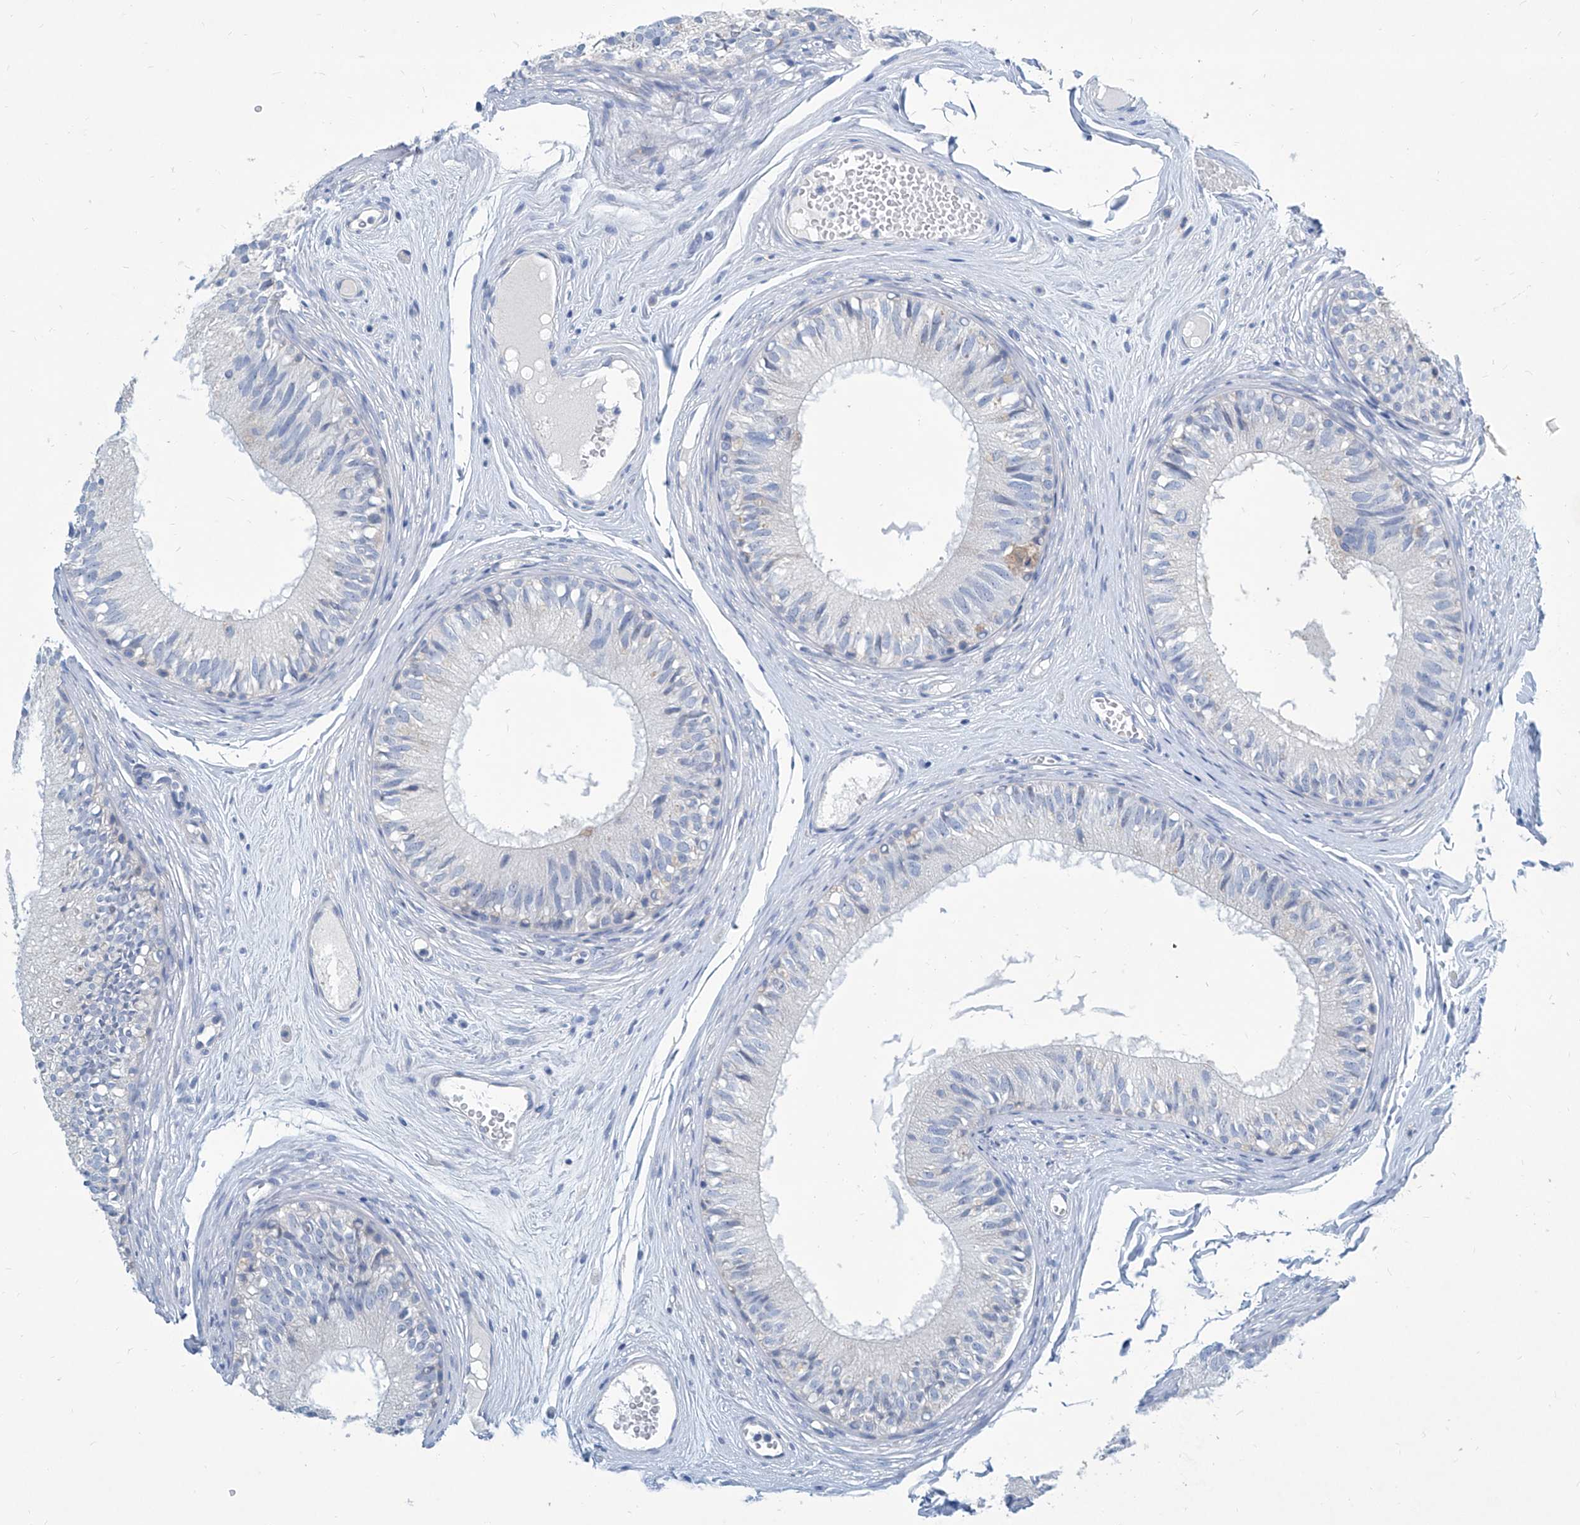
{"staining": {"intensity": "negative", "quantity": "none", "location": "none"}, "tissue": "epididymis", "cell_type": "Glandular cells", "image_type": "normal", "snomed": [{"axis": "morphology", "description": "Normal tissue, NOS"}, {"axis": "morphology", "description": "Seminoma in situ"}, {"axis": "topography", "description": "Testis"}, {"axis": "topography", "description": "Epididymis"}], "caption": "Glandular cells show no significant protein staining in unremarkable epididymis.", "gene": "ZNF519", "patient": {"sex": "male", "age": 28}}